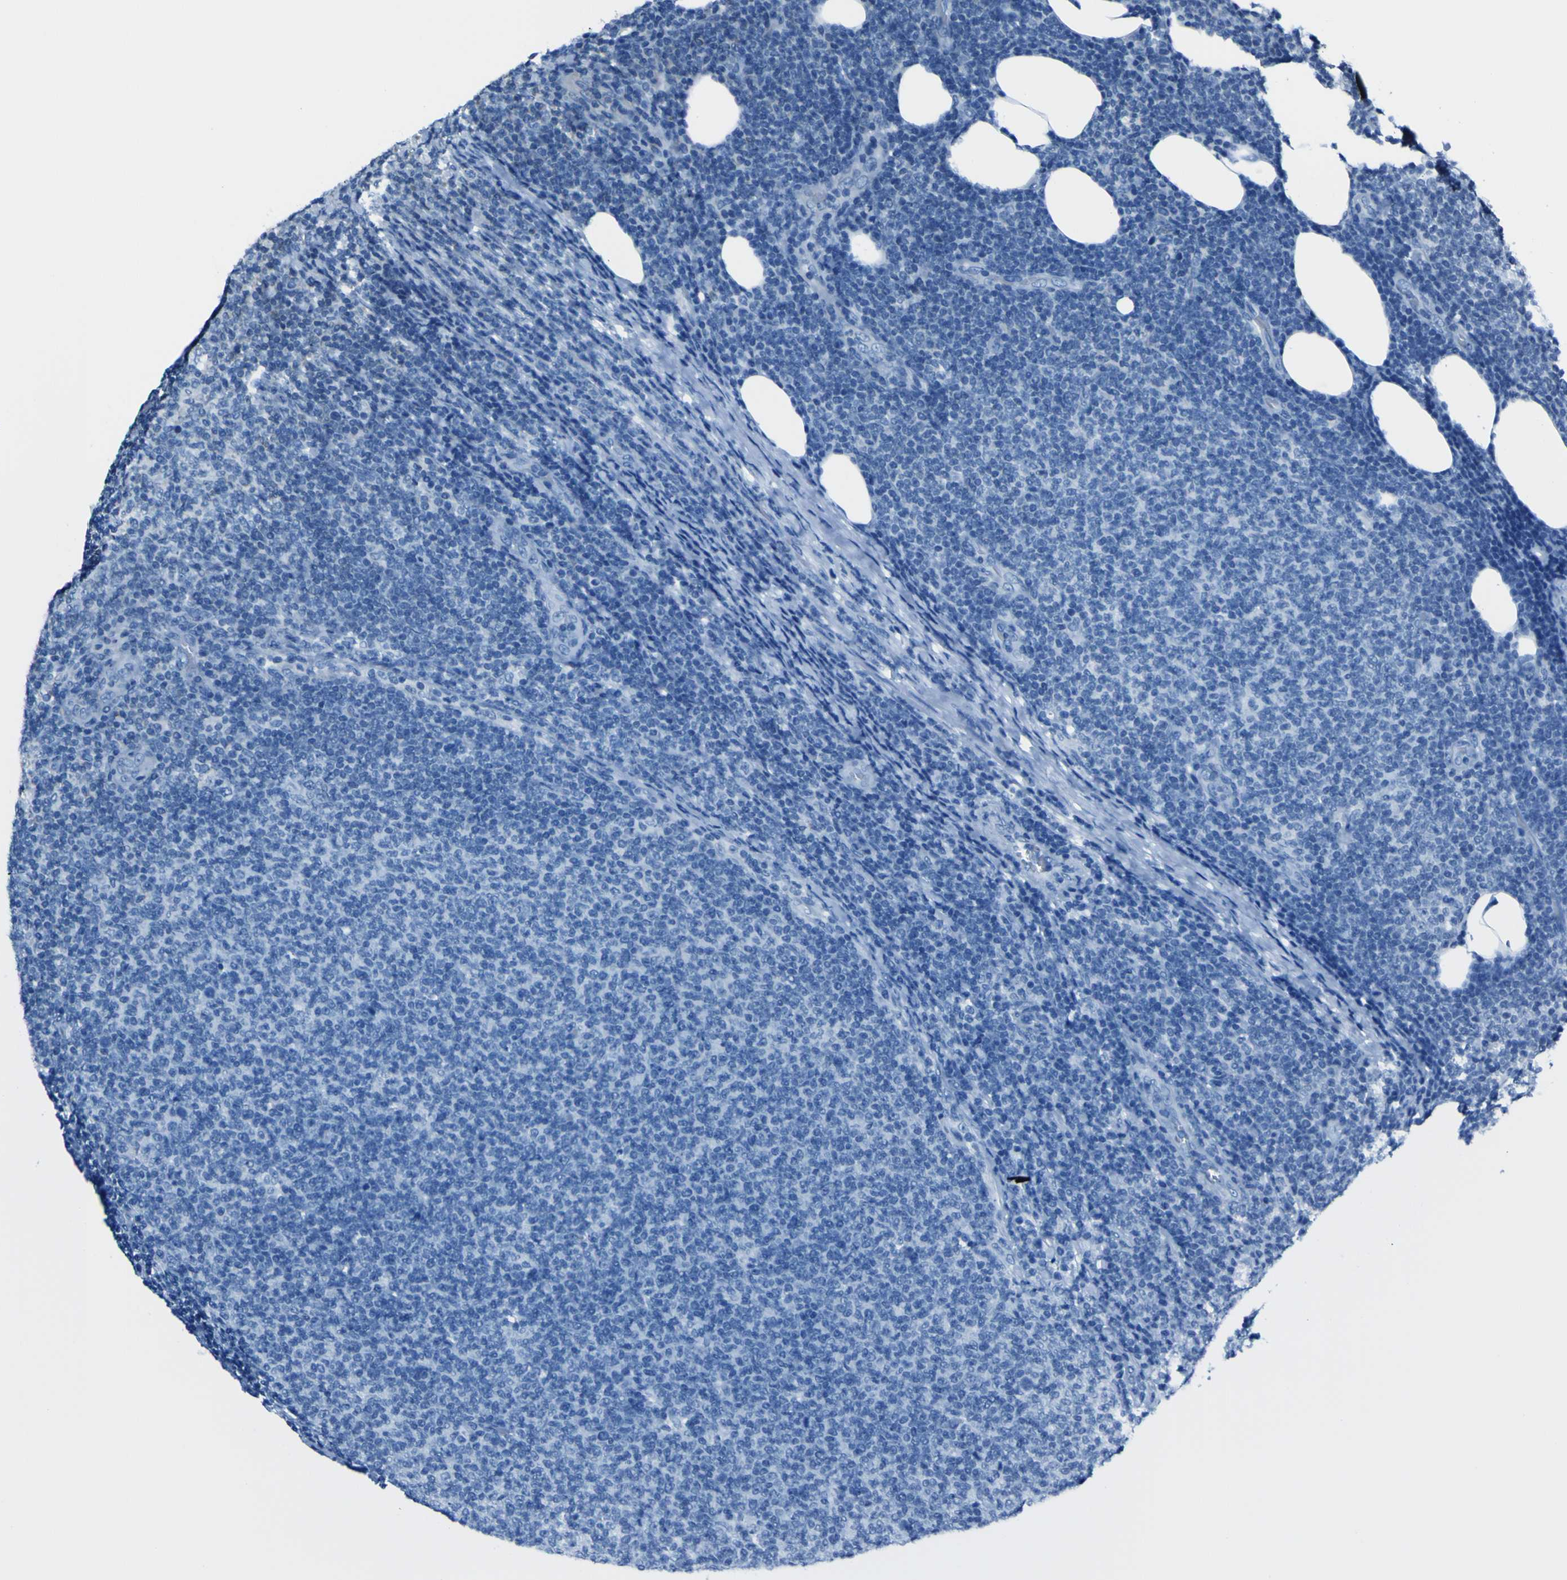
{"staining": {"intensity": "moderate", "quantity": "<25%", "location": "cytoplasmic/membranous"}, "tissue": "lymphoma", "cell_type": "Tumor cells", "image_type": "cancer", "snomed": [{"axis": "morphology", "description": "Malignant lymphoma, non-Hodgkin's type, Low grade"}, {"axis": "topography", "description": "Lymph node"}], "caption": "Immunohistochemical staining of malignant lymphoma, non-Hodgkin's type (low-grade) displays low levels of moderate cytoplasmic/membranous positivity in about <25% of tumor cells. (DAB = brown stain, brightfield microscopy at high magnification).", "gene": "STIM1", "patient": {"sex": "male", "age": 66}}